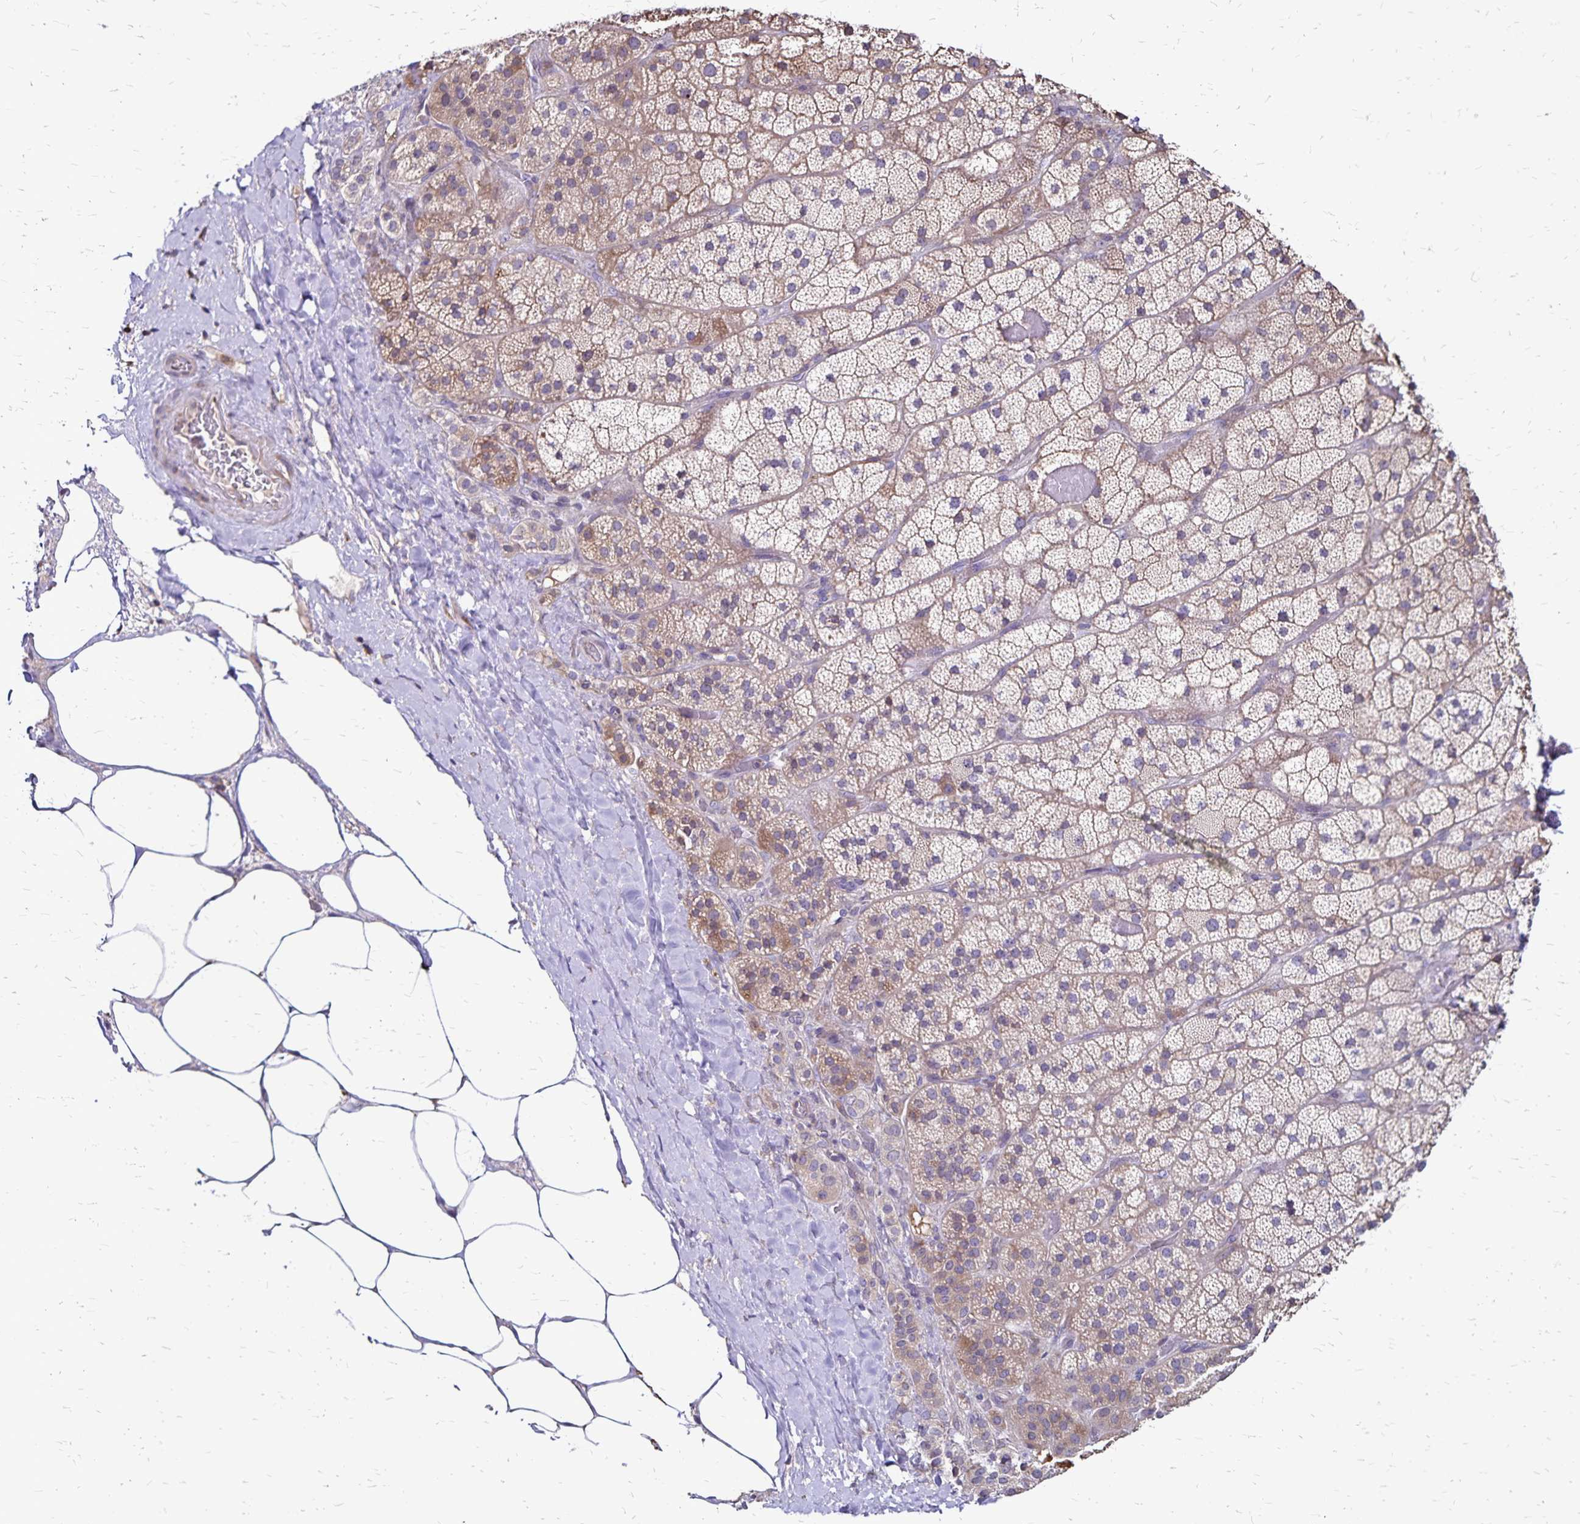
{"staining": {"intensity": "moderate", "quantity": "25%-75%", "location": "cytoplasmic/membranous"}, "tissue": "adrenal gland", "cell_type": "Glandular cells", "image_type": "normal", "snomed": [{"axis": "morphology", "description": "Normal tissue, NOS"}, {"axis": "topography", "description": "Adrenal gland"}], "caption": "This histopathology image reveals unremarkable adrenal gland stained with immunohistochemistry to label a protein in brown. The cytoplasmic/membranous of glandular cells show moderate positivity for the protein. Nuclei are counter-stained blue.", "gene": "NAGPA", "patient": {"sex": "male", "age": 57}}